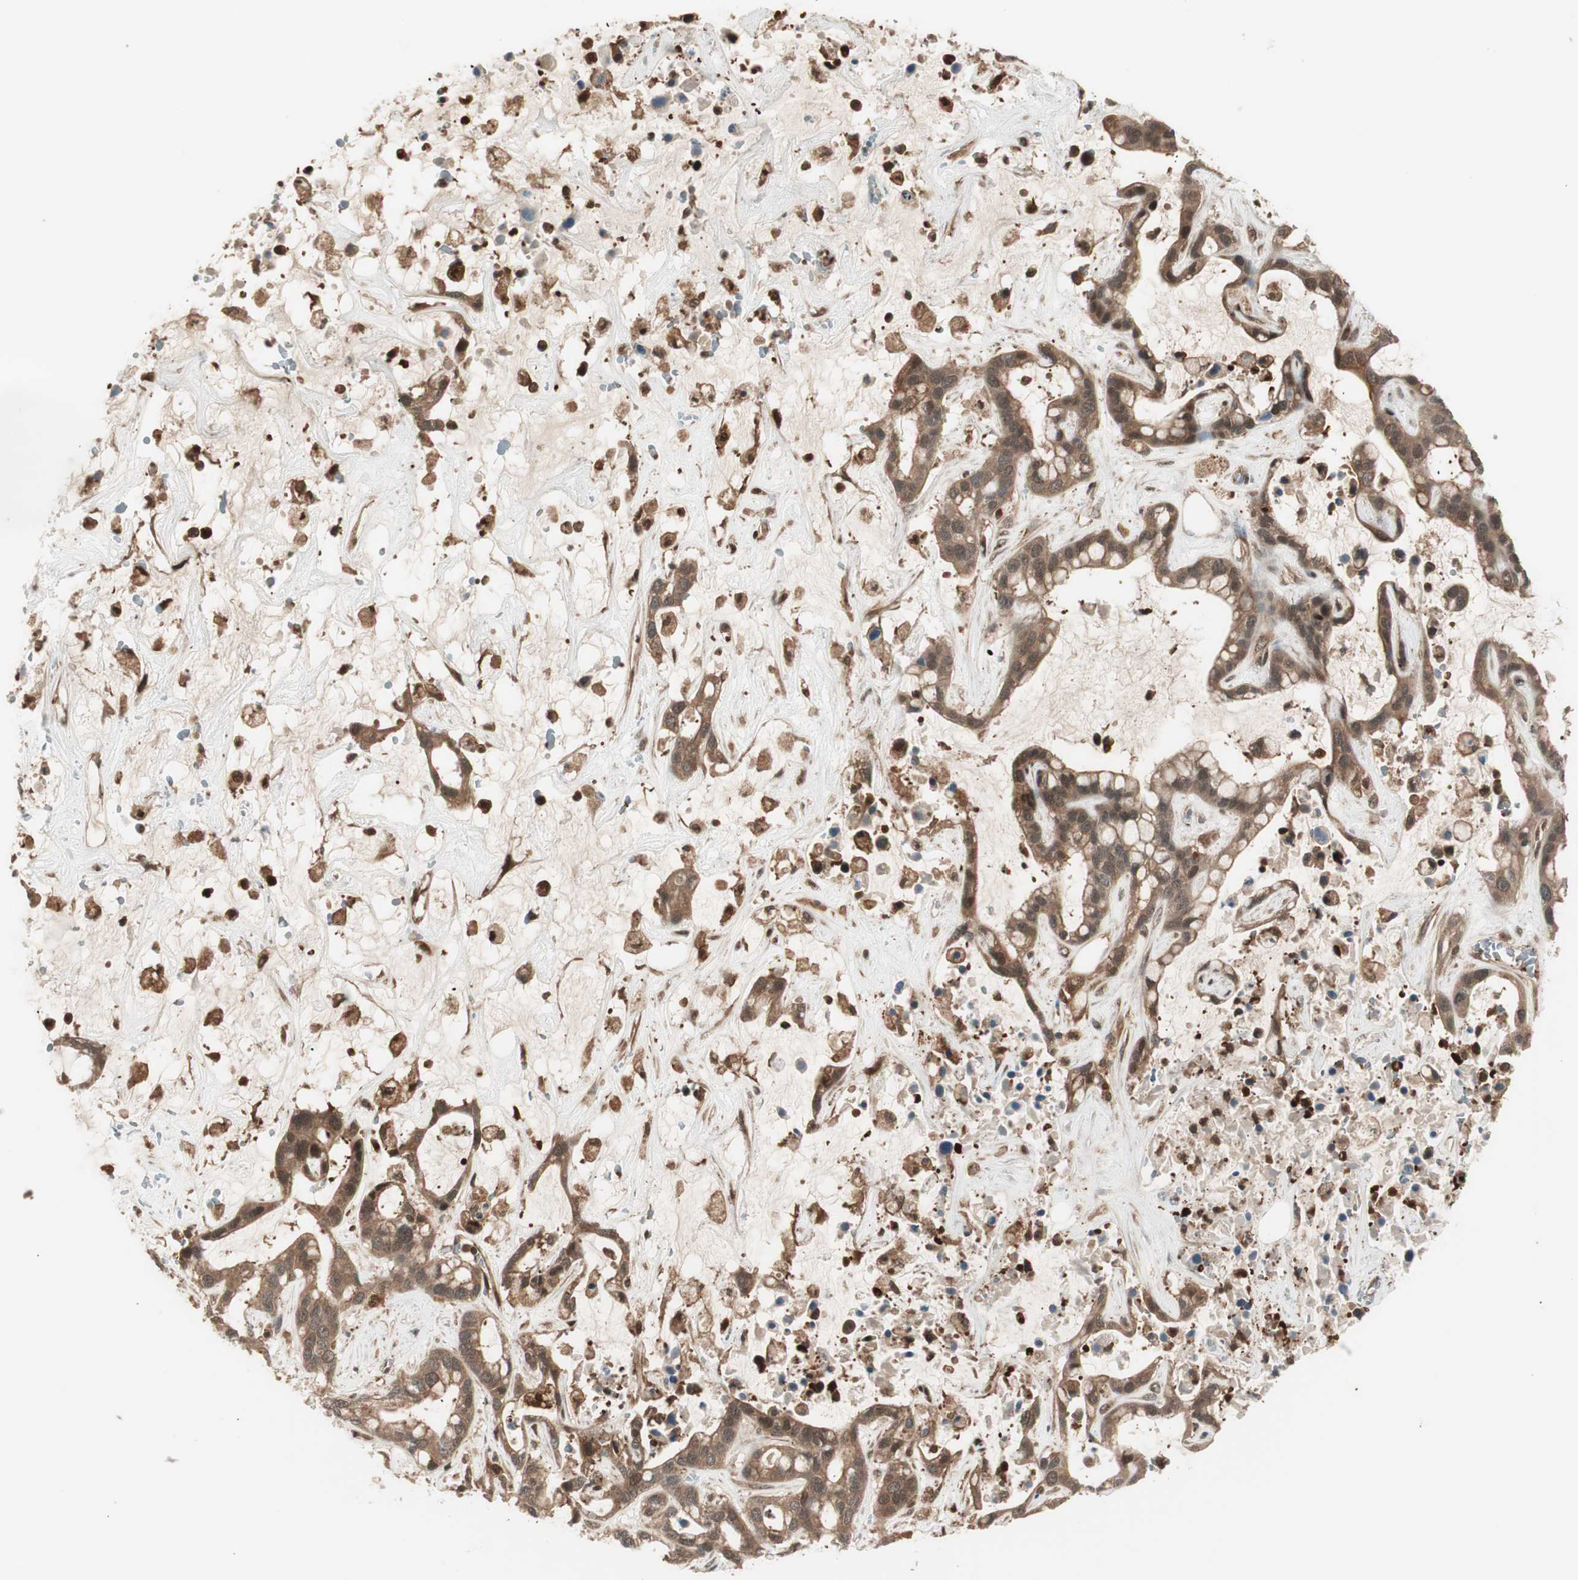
{"staining": {"intensity": "moderate", "quantity": ">75%", "location": "cytoplasmic/membranous,nuclear"}, "tissue": "liver cancer", "cell_type": "Tumor cells", "image_type": "cancer", "snomed": [{"axis": "morphology", "description": "Cholangiocarcinoma"}, {"axis": "topography", "description": "Liver"}], "caption": "Tumor cells reveal moderate cytoplasmic/membranous and nuclear positivity in approximately >75% of cells in cholangiocarcinoma (liver).", "gene": "PRKG2", "patient": {"sex": "female", "age": 65}}